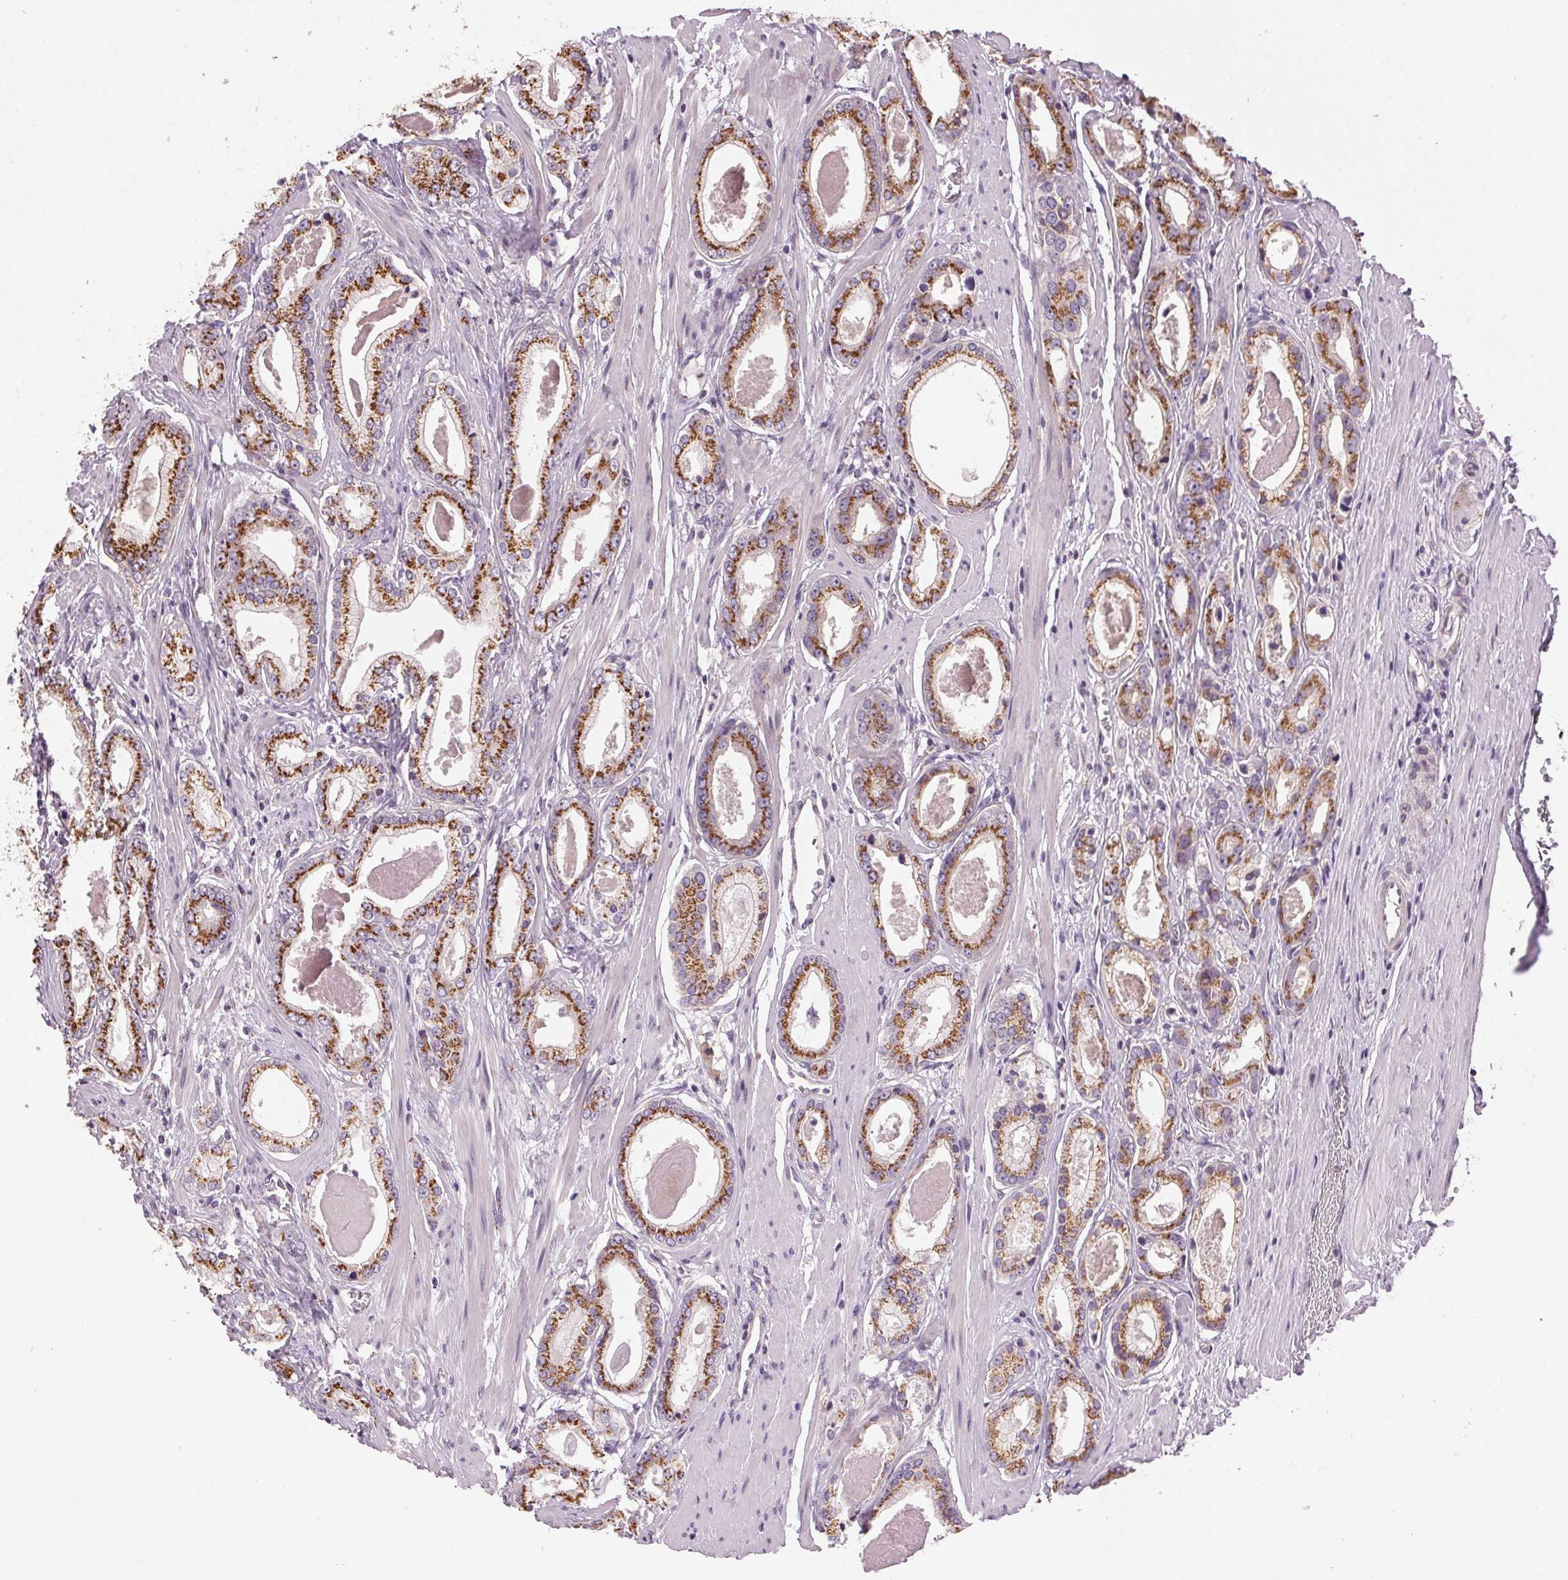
{"staining": {"intensity": "moderate", "quantity": ">75%", "location": "cytoplasmic/membranous"}, "tissue": "prostate cancer", "cell_type": "Tumor cells", "image_type": "cancer", "snomed": [{"axis": "morphology", "description": "Adenocarcinoma, NOS"}, {"axis": "morphology", "description": "Adenocarcinoma, Low grade"}, {"axis": "topography", "description": "Prostate"}], "caption": "Moderate cytoplasmic/membranous expression for a protein is seen in approximately >75% of tumor cells of prostate cancer using immunohistochemistry (IHC).", "gene": "GOLPH3", "patient": {"sex": "male", "age": 64}}